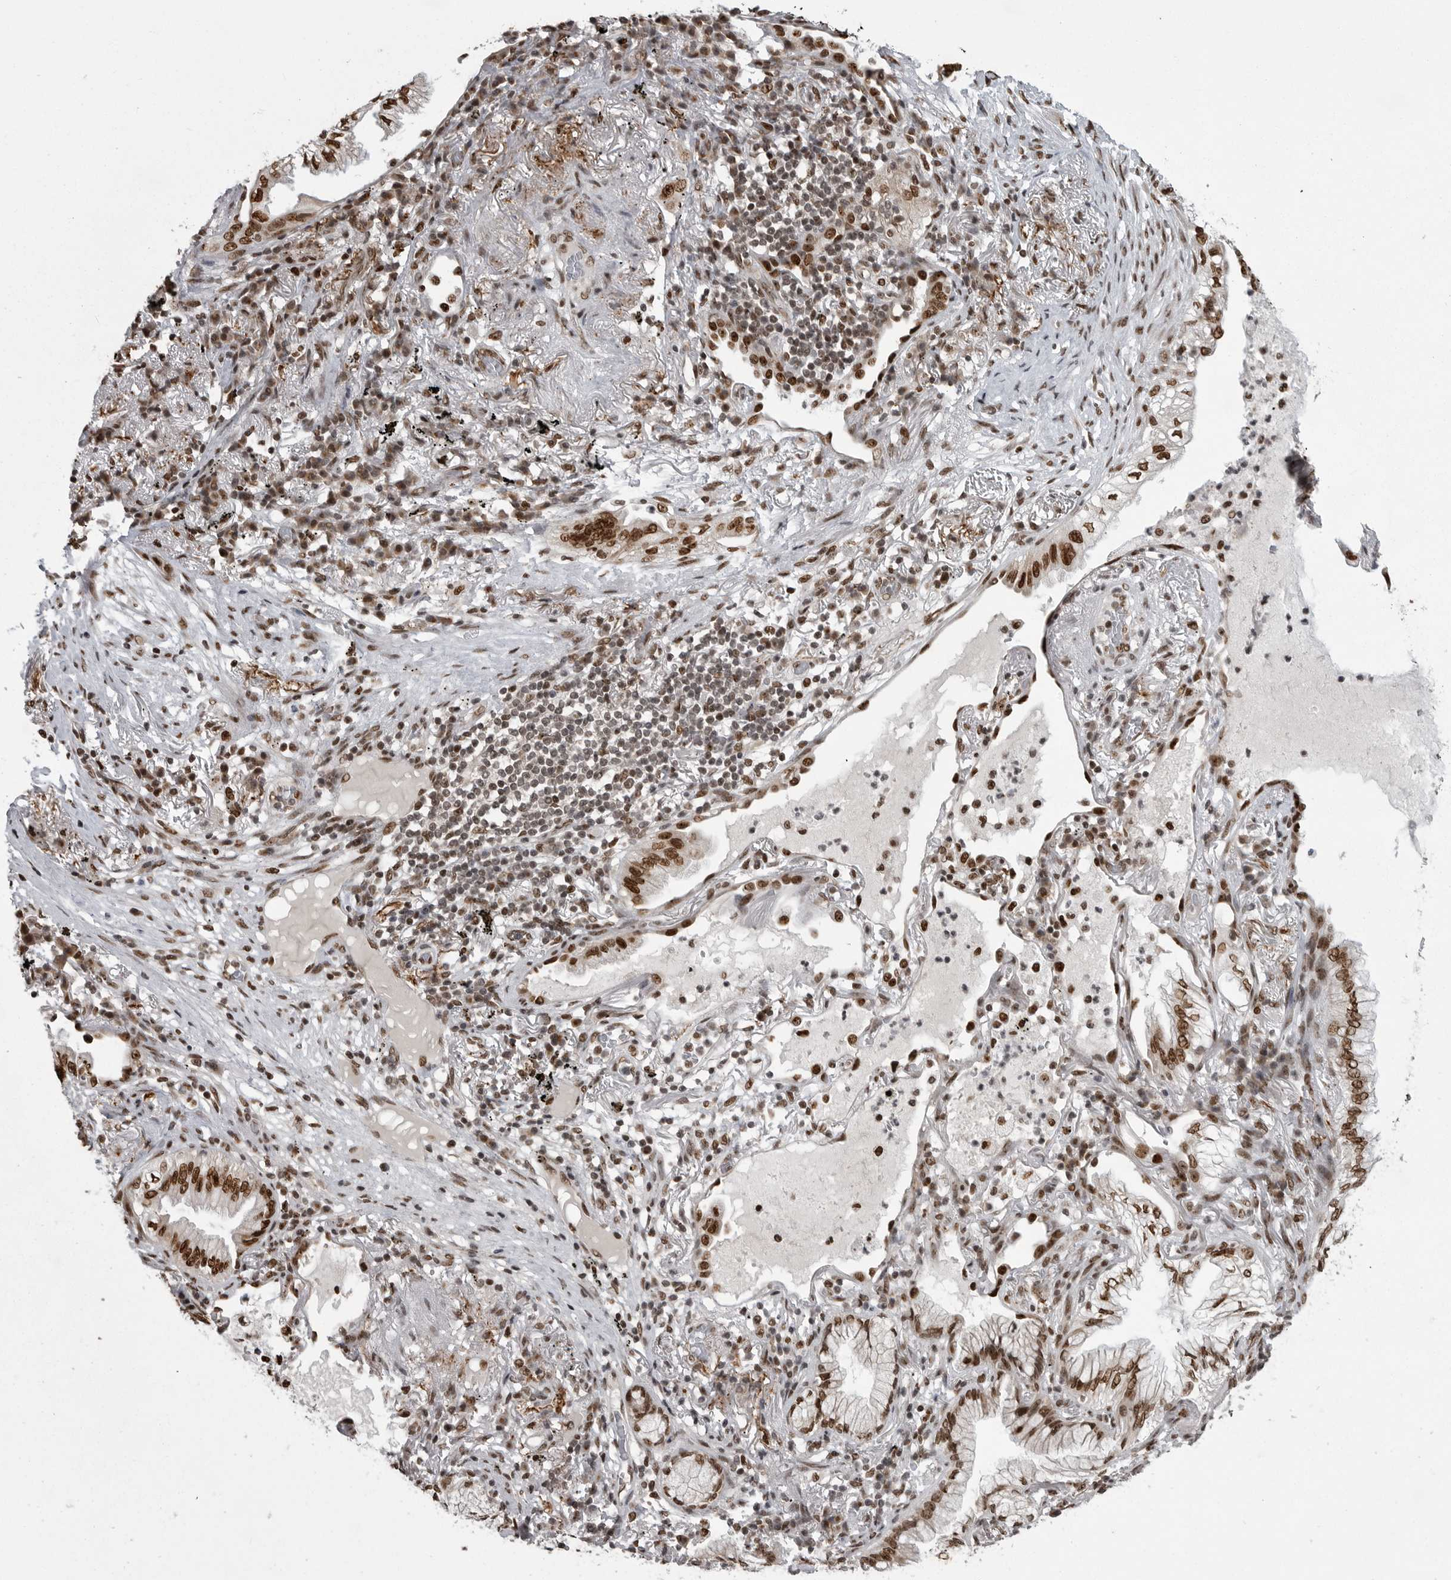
{"staining": {"intensity": "strong", "quantity": ">75%", "location": "nuclear"}, "tissue": "lung cancer", "cell_type": "Tumor cells", "image_type": "cancer", "snomed": [{"axis": "morphology", "description": "Adenocarcinoma, NOS"}, {"axis": "topography", "description": "Lung"}], "caption": "A brown stain highlights strong nuclear expression of a protein in human adenocarcinoma (lung) tumor cells. Ihc stains the protein in brown and the nuclei are stained blue.", "gene": "YAF2", "patient": {"sex": "female", "age": 70}}